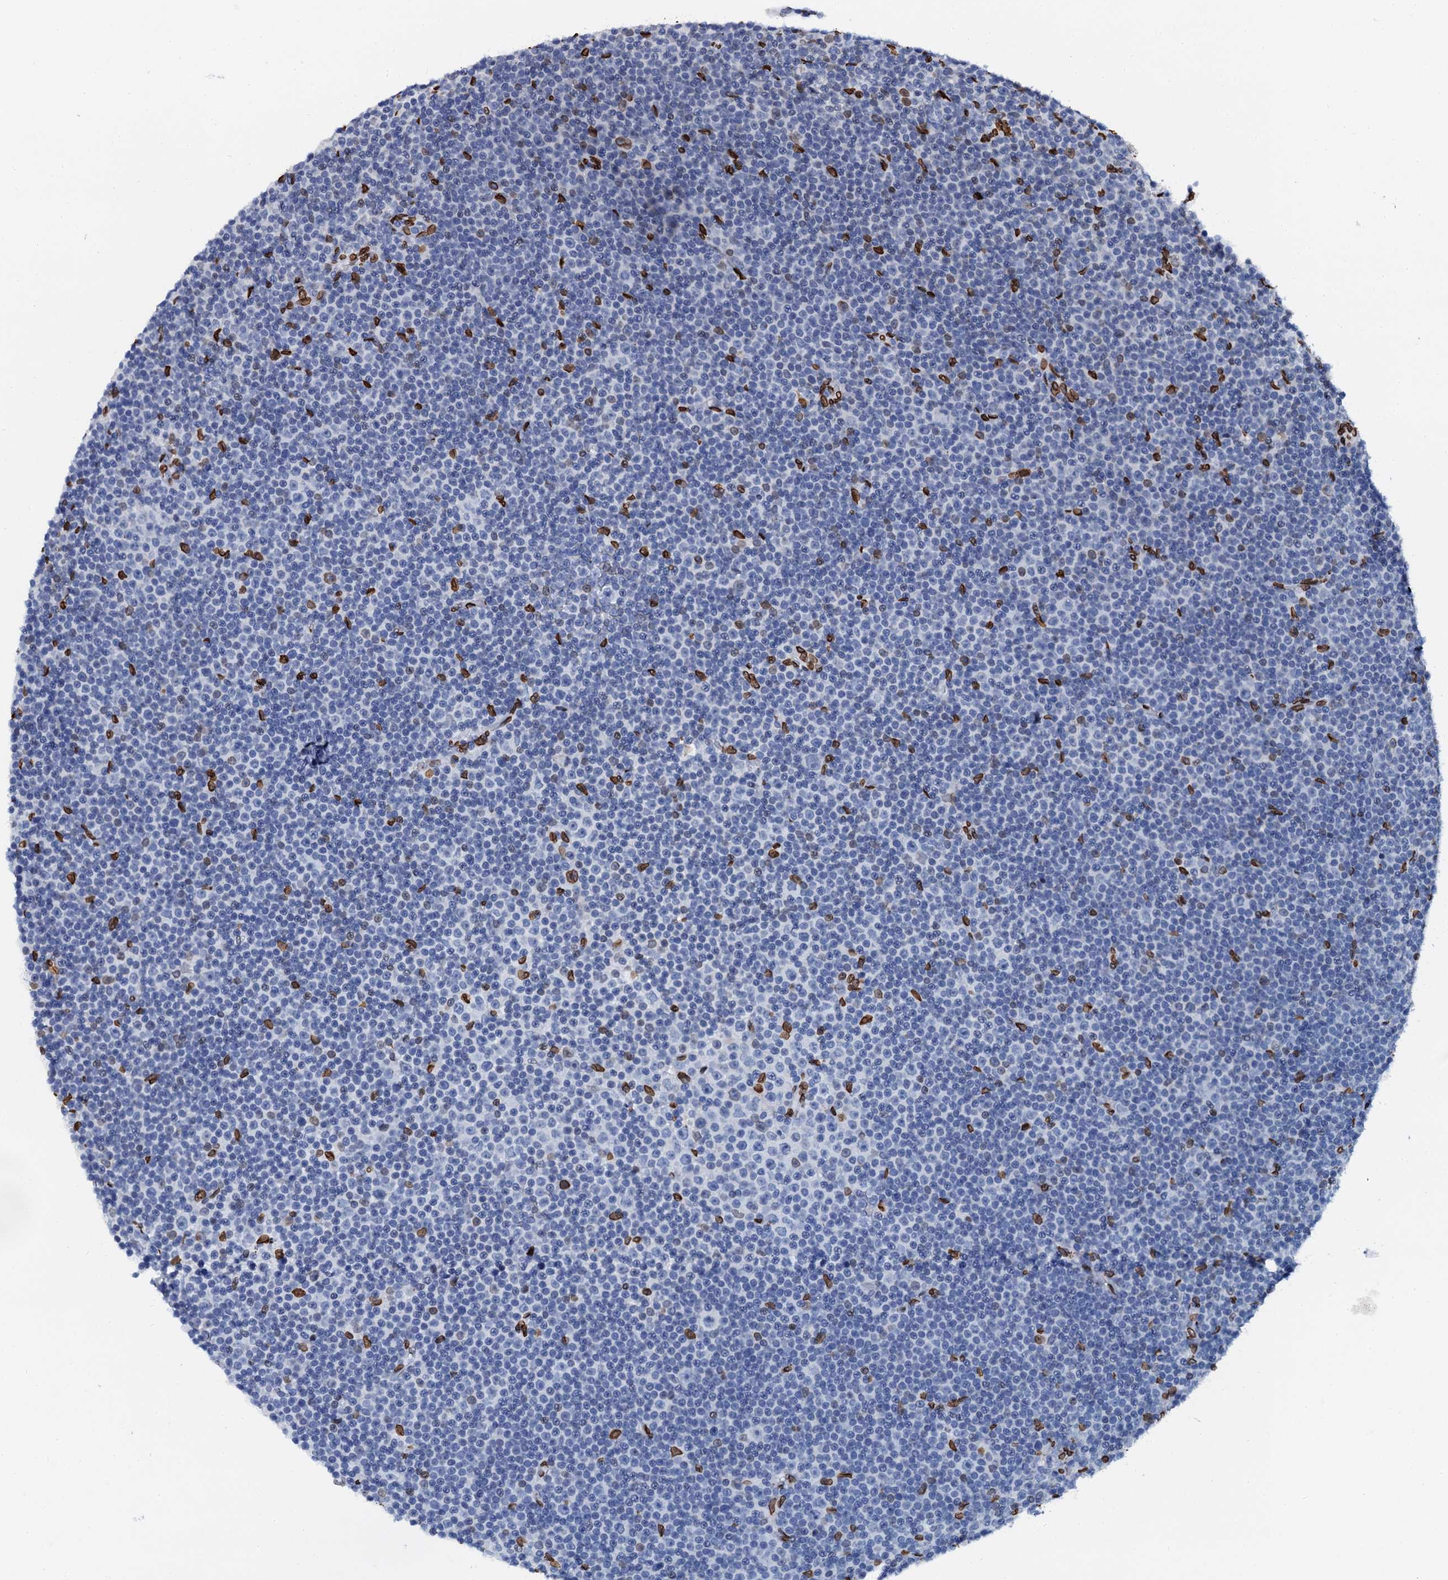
{"staining": {"intensity": "moderate", "quantity": "<25%", "location": "nuclear"}, "tissue": "lymphoma", "cell_type": "Tumor cells", "image_type": "cancer", "snomed": [{"axis": "morphology", "description": "Malignant lymphoma, non-Hodgkin's type, Low grade"}, {"axis": "topography", "description": "Lymph node"}], "caption": "Moderate nuclear staining is seen in about <25% of tumor cells in malignant lymphoma, non-Hodgkin's type (low-grade).", "gene": "KATNAL2", "patient": {"sex": "female", "age": 67}}